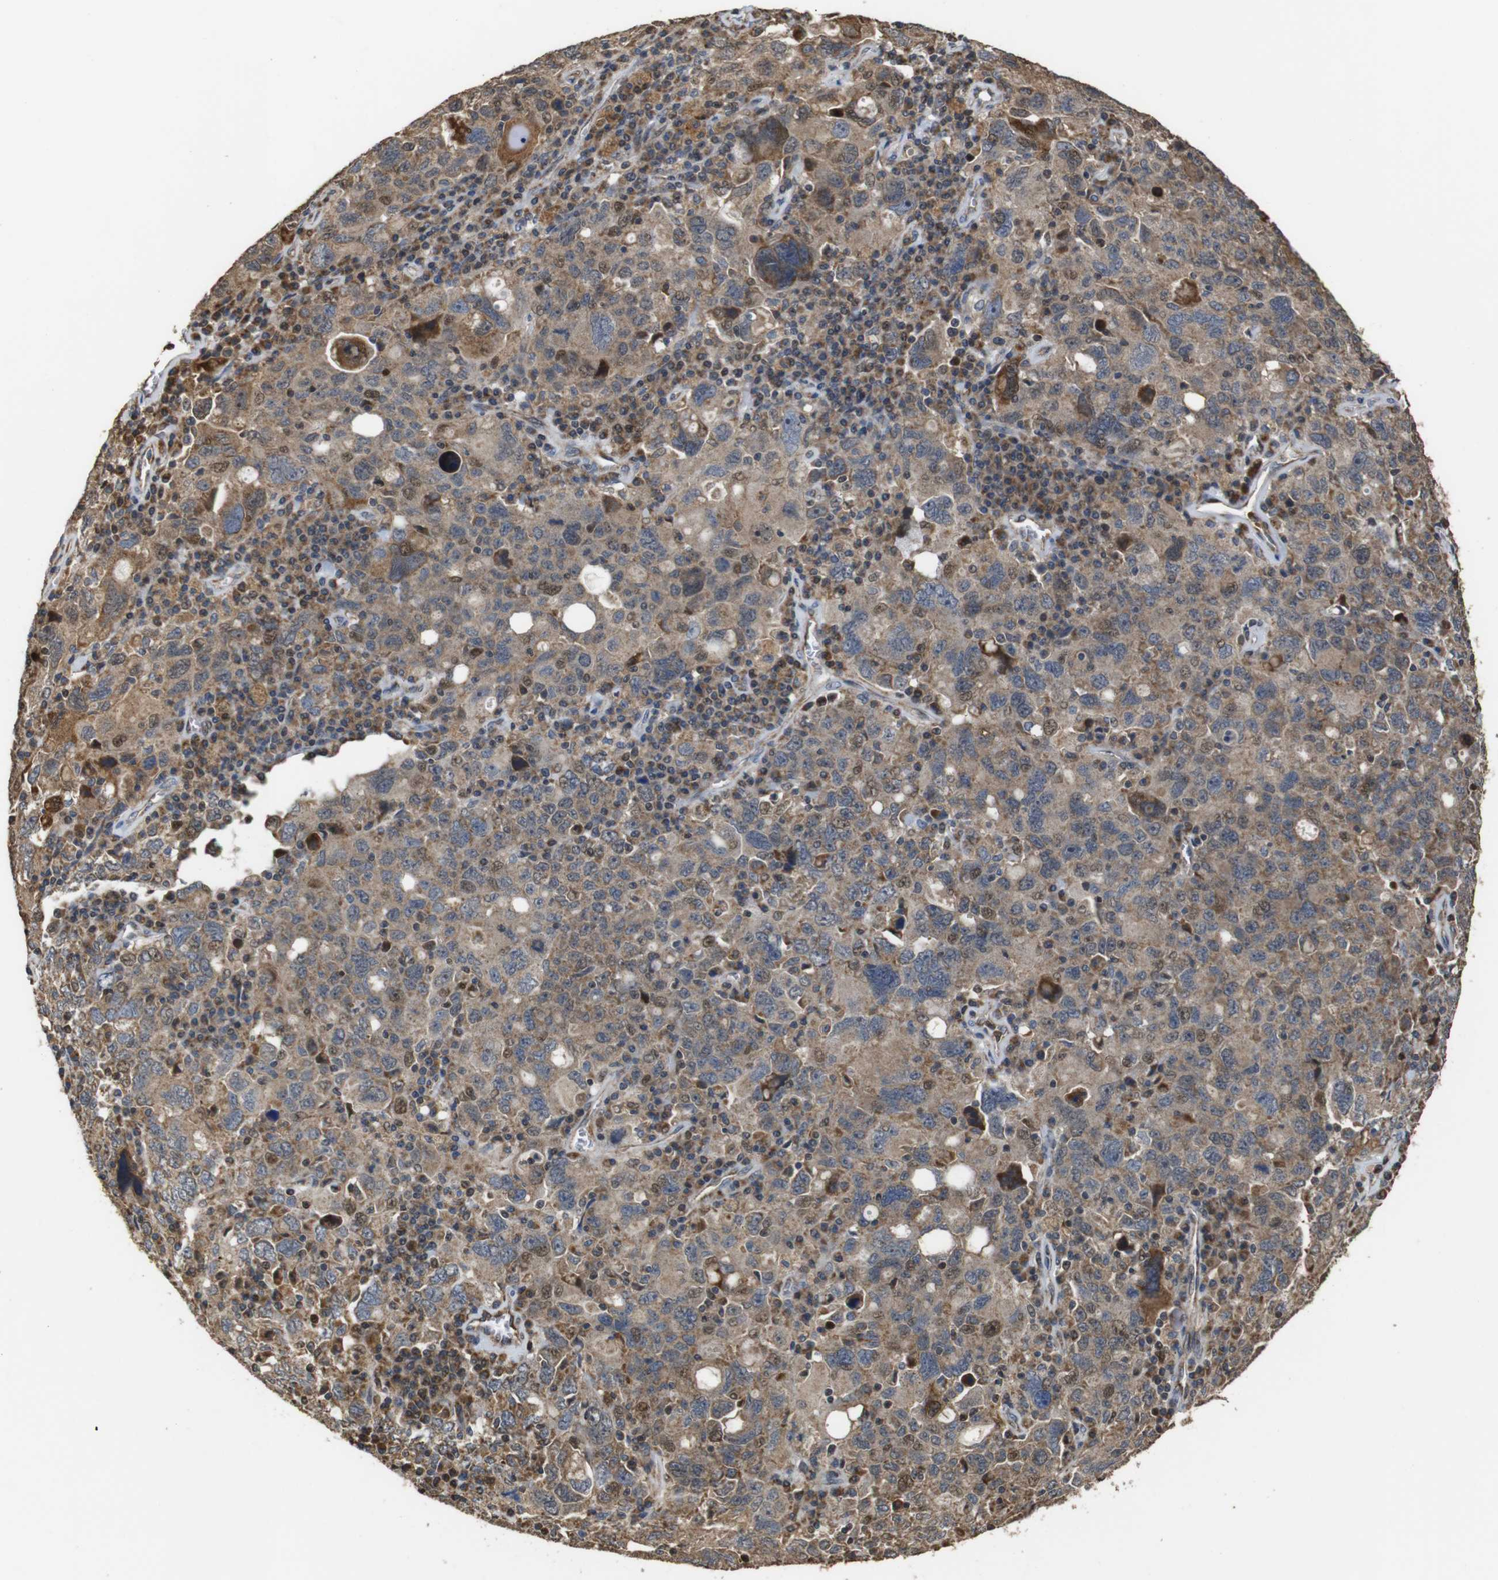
{"staining": {"intensity": "moderate", "quantity": "25%-75%", "location": "cytoplasmic/membranous"}, "tissue": "ovarian cancer", "cell_type": "Tumor cells", "image_type": "cancer", "snomed": [{"axis": "morphology", "description": "Carcinoma, endometroid"}, {"axis": "topography", "description": "Ovary"}], "caption": "Protein analysis of ovarian endometroid carcinoma tissue reveals moderate cytoplasmic/membranous staining in approximately 25%-75% of tumor cells.", "gene": "SNN", "patient": {"sex": "female", "age": 62}}